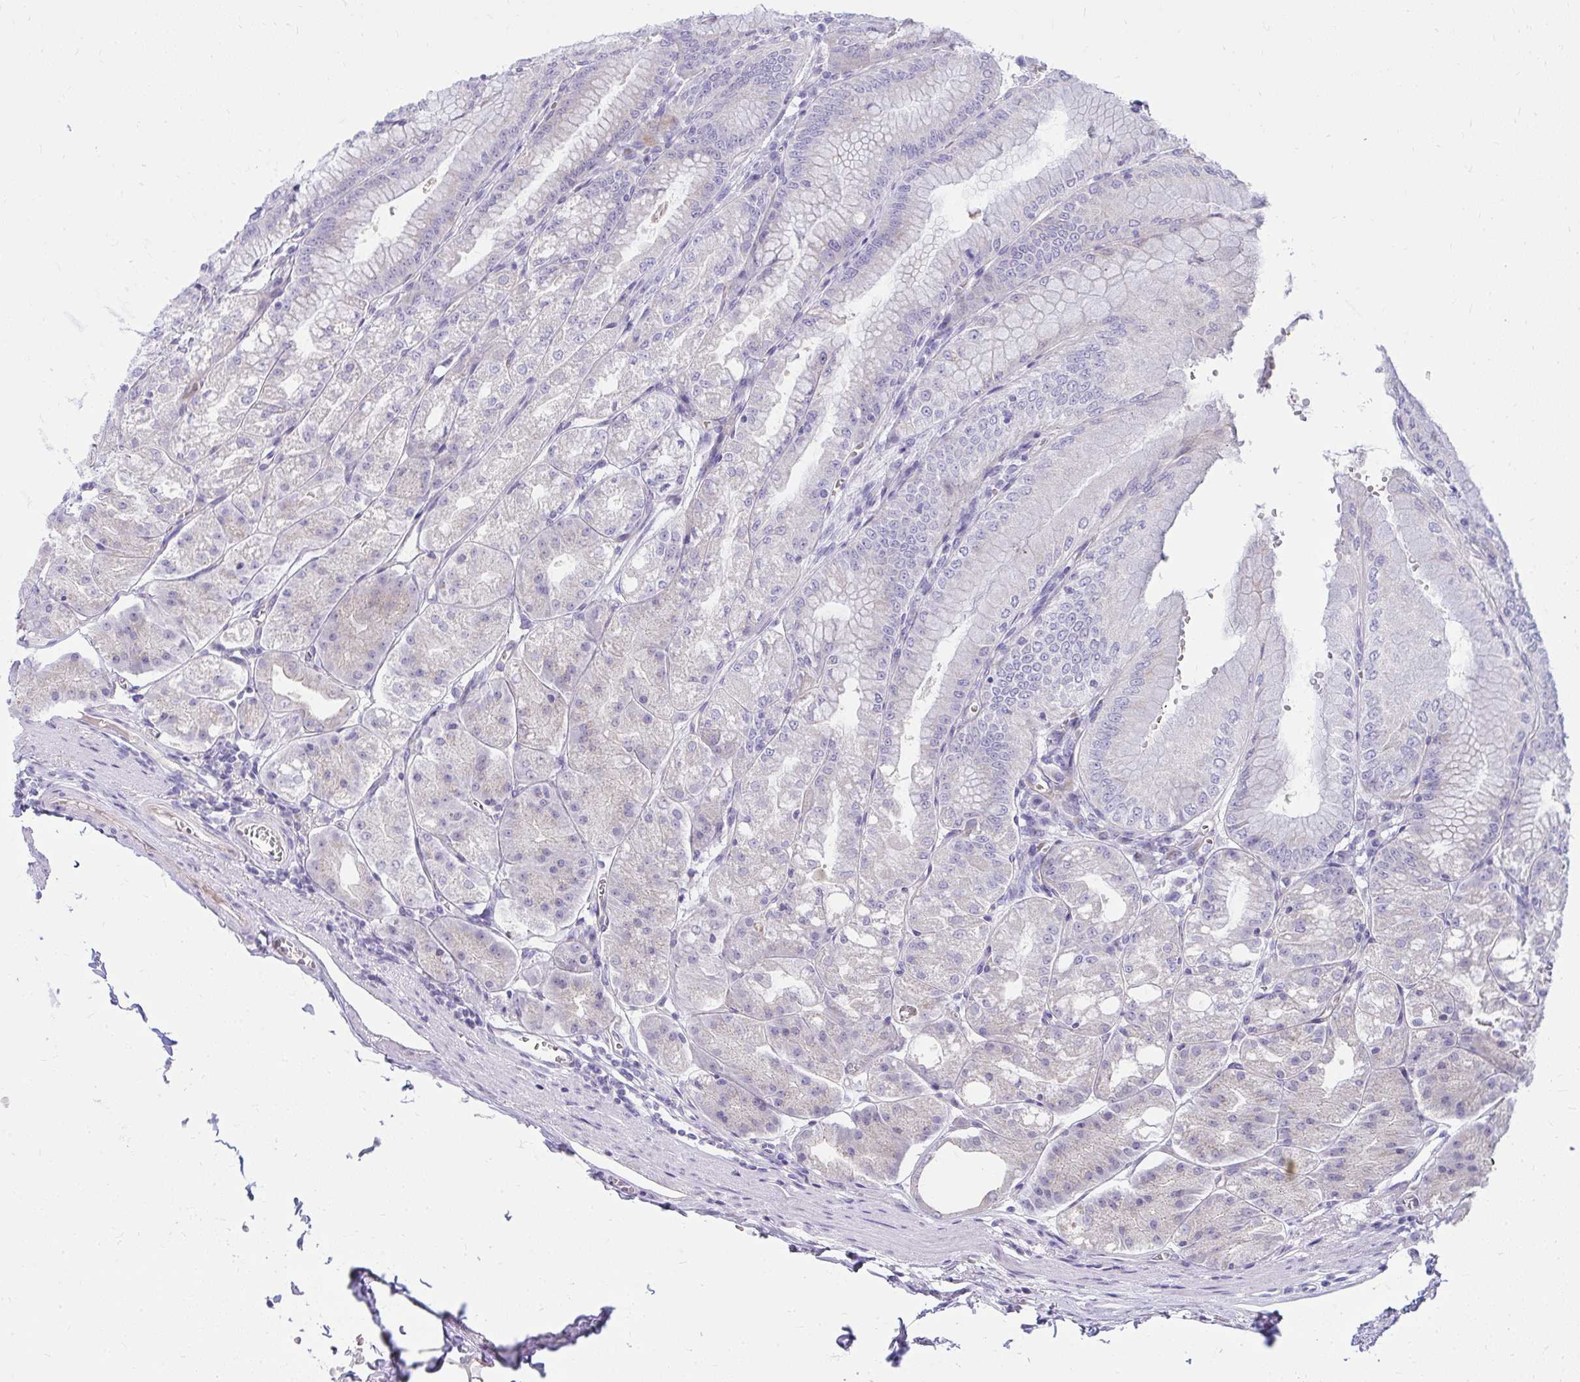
{"staining": {"intensity": "negative", "quantity": "none", "location": "none"}, "tissue": "stomach", "cell_type": "Glandular cells", "image_type": "normal", "snomed": [{"axis": "morphology", "description": "Normal tissue, NOS"}, {"axis": "topography", "description": "Stomach, lower"}], "caption": "IHC of benign human stomach reveals no positivity in glandular cells.", "gene": "LRRC36", "patient": {"sex": "male", "age": 71}}